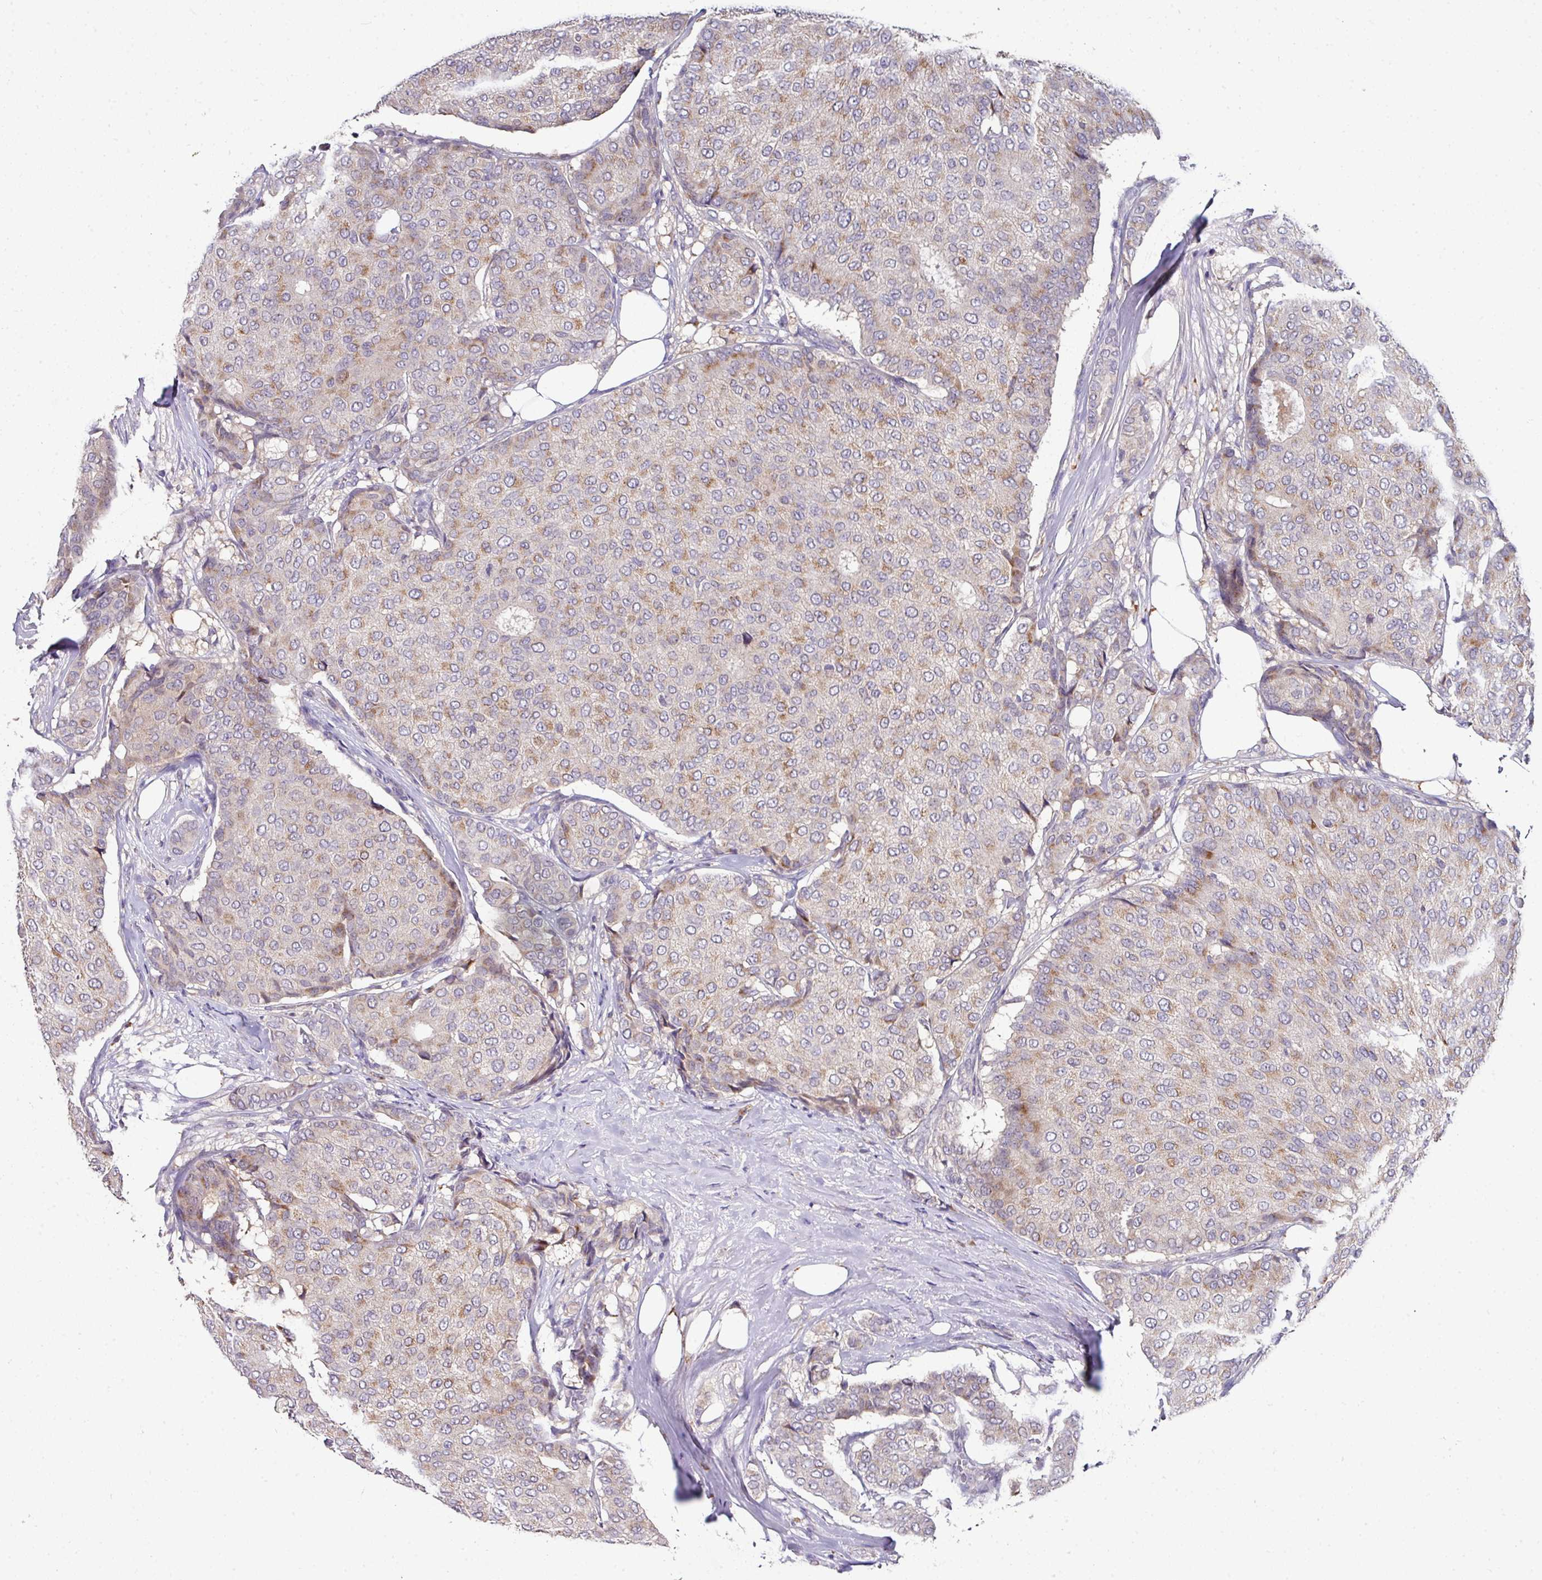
{"staining": {"intensity": "weak", "quantity": "25%-75%", "location": "cytoplasmic/membranous"}, "tissue": "breast cancer", "cell_type": "Tumor cells", "image_type": "cancer", "snomed": [{"axis": "morphology", "description": "Duct carcinoma"}, {"axis": "topography", "description": "Breast"}], "caption": "Infiltrating ductal carcinoma (breast) tissue reveals weak cytoplasmic/membranous expression in about 25%-75% of tumor cells", "gene": "AEBP2", "patient": {"sex": "female", "age": 75}}